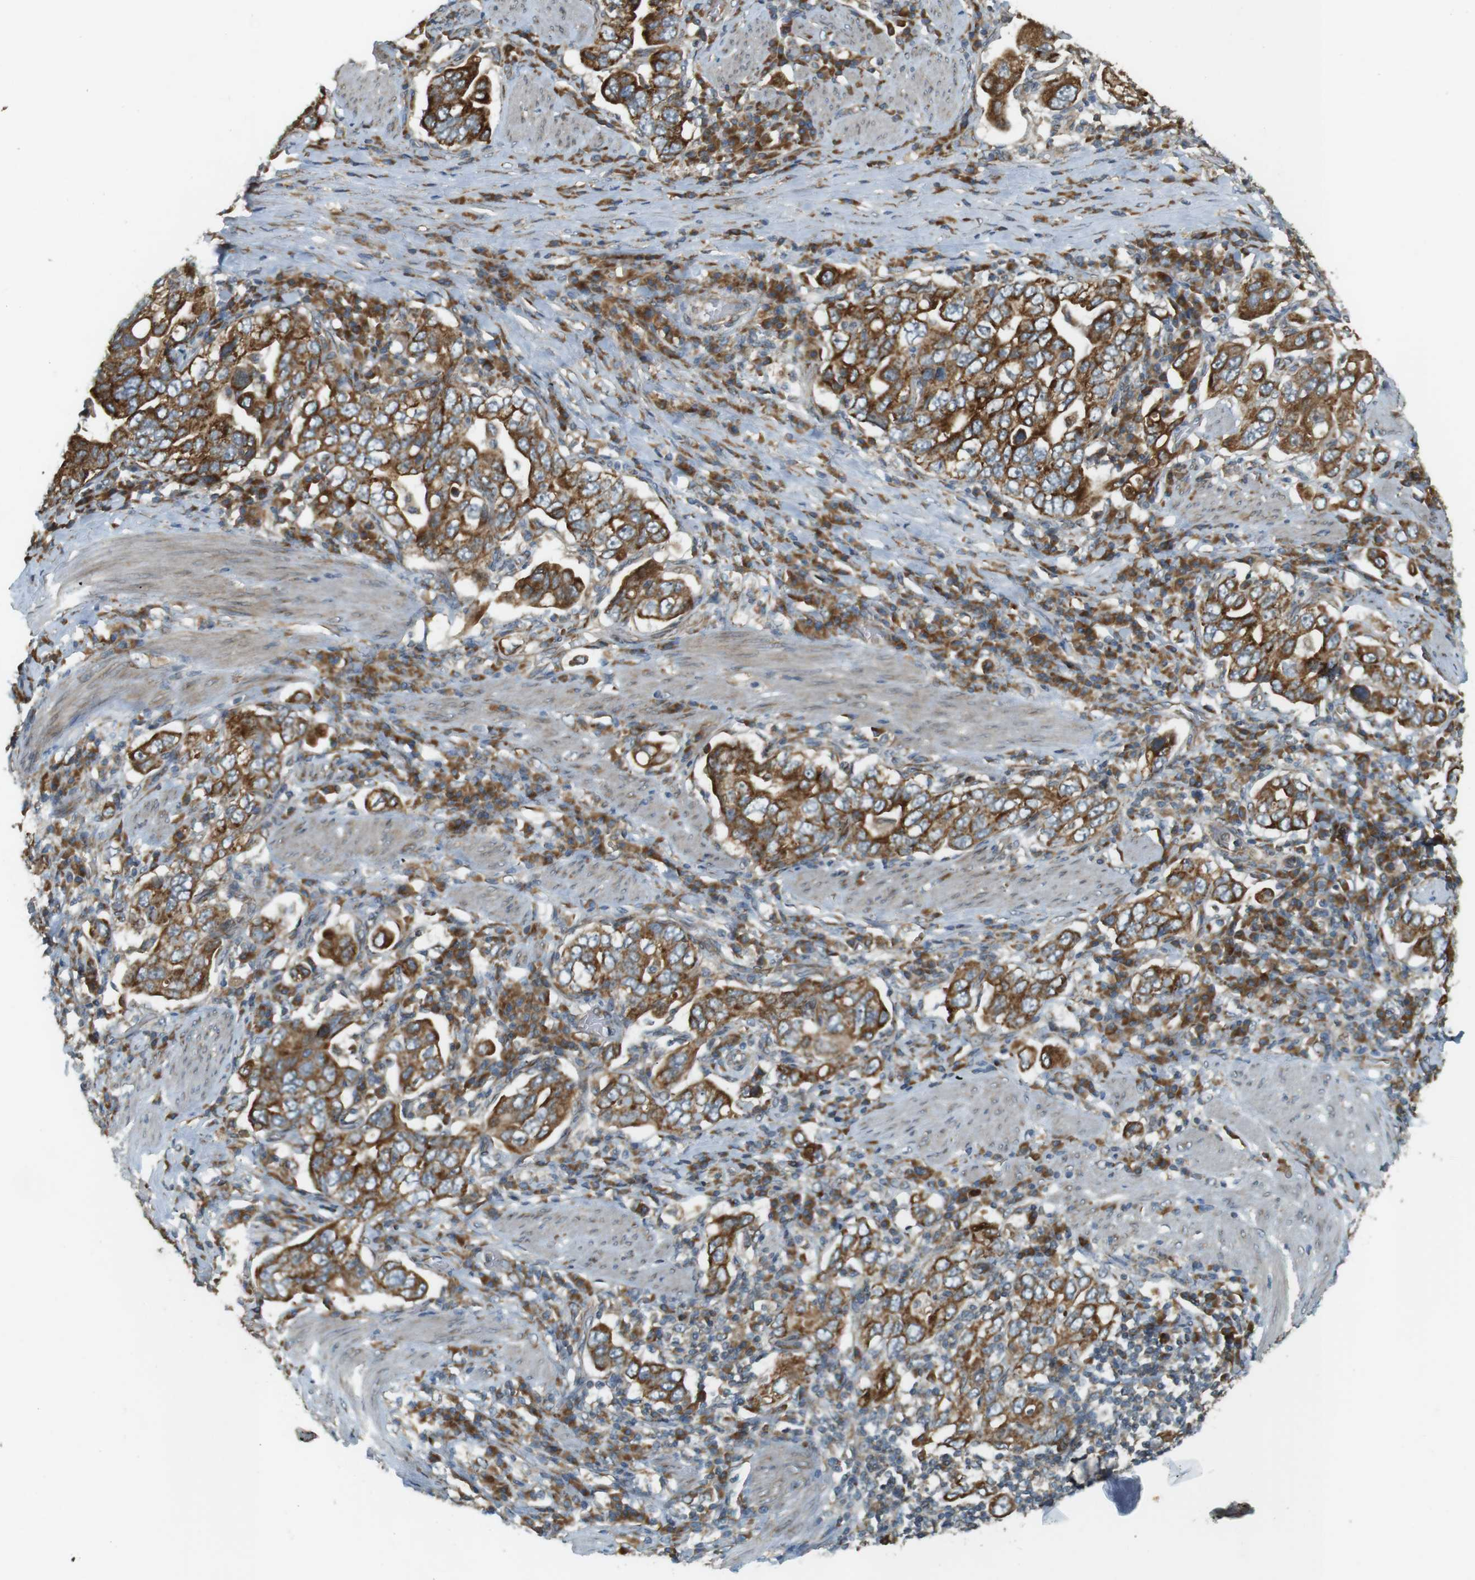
{"staining": {"intensity": "strong", "quantity": "25%-75%", "location": "cytoplasmic/membranous"}, "tissue": "stomach cancer", "cell_type": "Tumor cells", "image_type": "cancer", "snomed": [{"axis": "morphology", "description": "Normal tissue, NOS"}, {"axis": "morphology", "description": "Adenocarcinoma, NOS"}, {"axis": "topography", "description": "Esophagus"}, {"axis": "topography", "description": "Stomach, upper"}, {"axis": "topography", "description": "Peripheral nerve tissue"}], "caption": "Stomach cancer (adenocarcinoma) tissue exhibits strong cytoplasmic/membranous staining in approximately 25%-75% of tumor cells", "gene": "SLC41A1", "patient": {"sex": "male", "age": 62}}